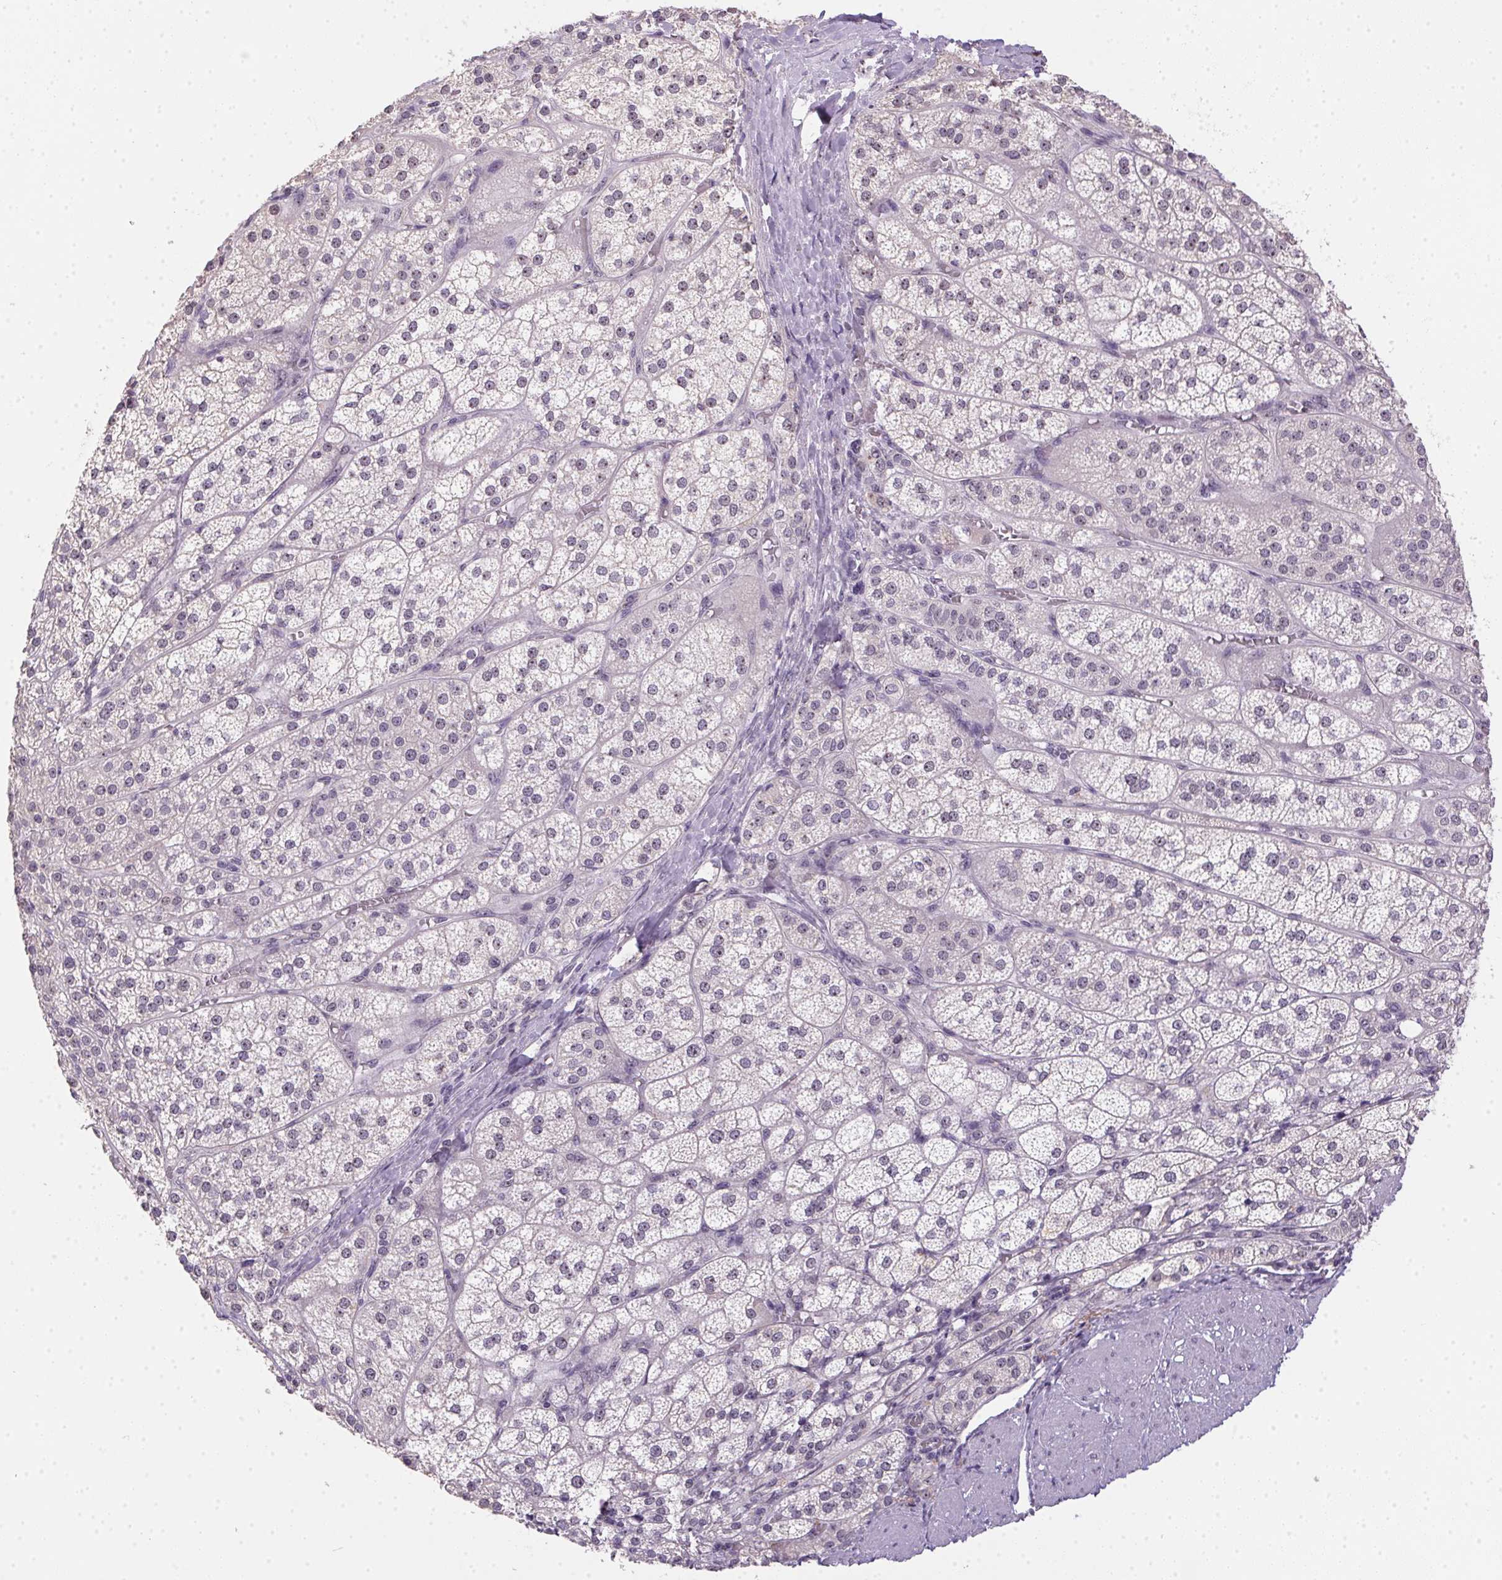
{"staining": {"intensity": "weak", "quantity": "25%-75%", "location": "nuclear"}, "tissue": "adrenal gland", "cell_type": "Glandular cells", "image_type": "normal", "snomed": [{"axis": "morphology", "description": "Normal tissue, NOS"}, {"axis": "topography", "description": "Adrenal gland"}], "caption": "Immunohistochemistry (DAB) staining of unremarkable human adrenal gland shows weak nuclear protein staining in approximately 25%-75% of glandular cells.", "gene": "BATF2", "patient": {"sex": "female", "age": 60}}